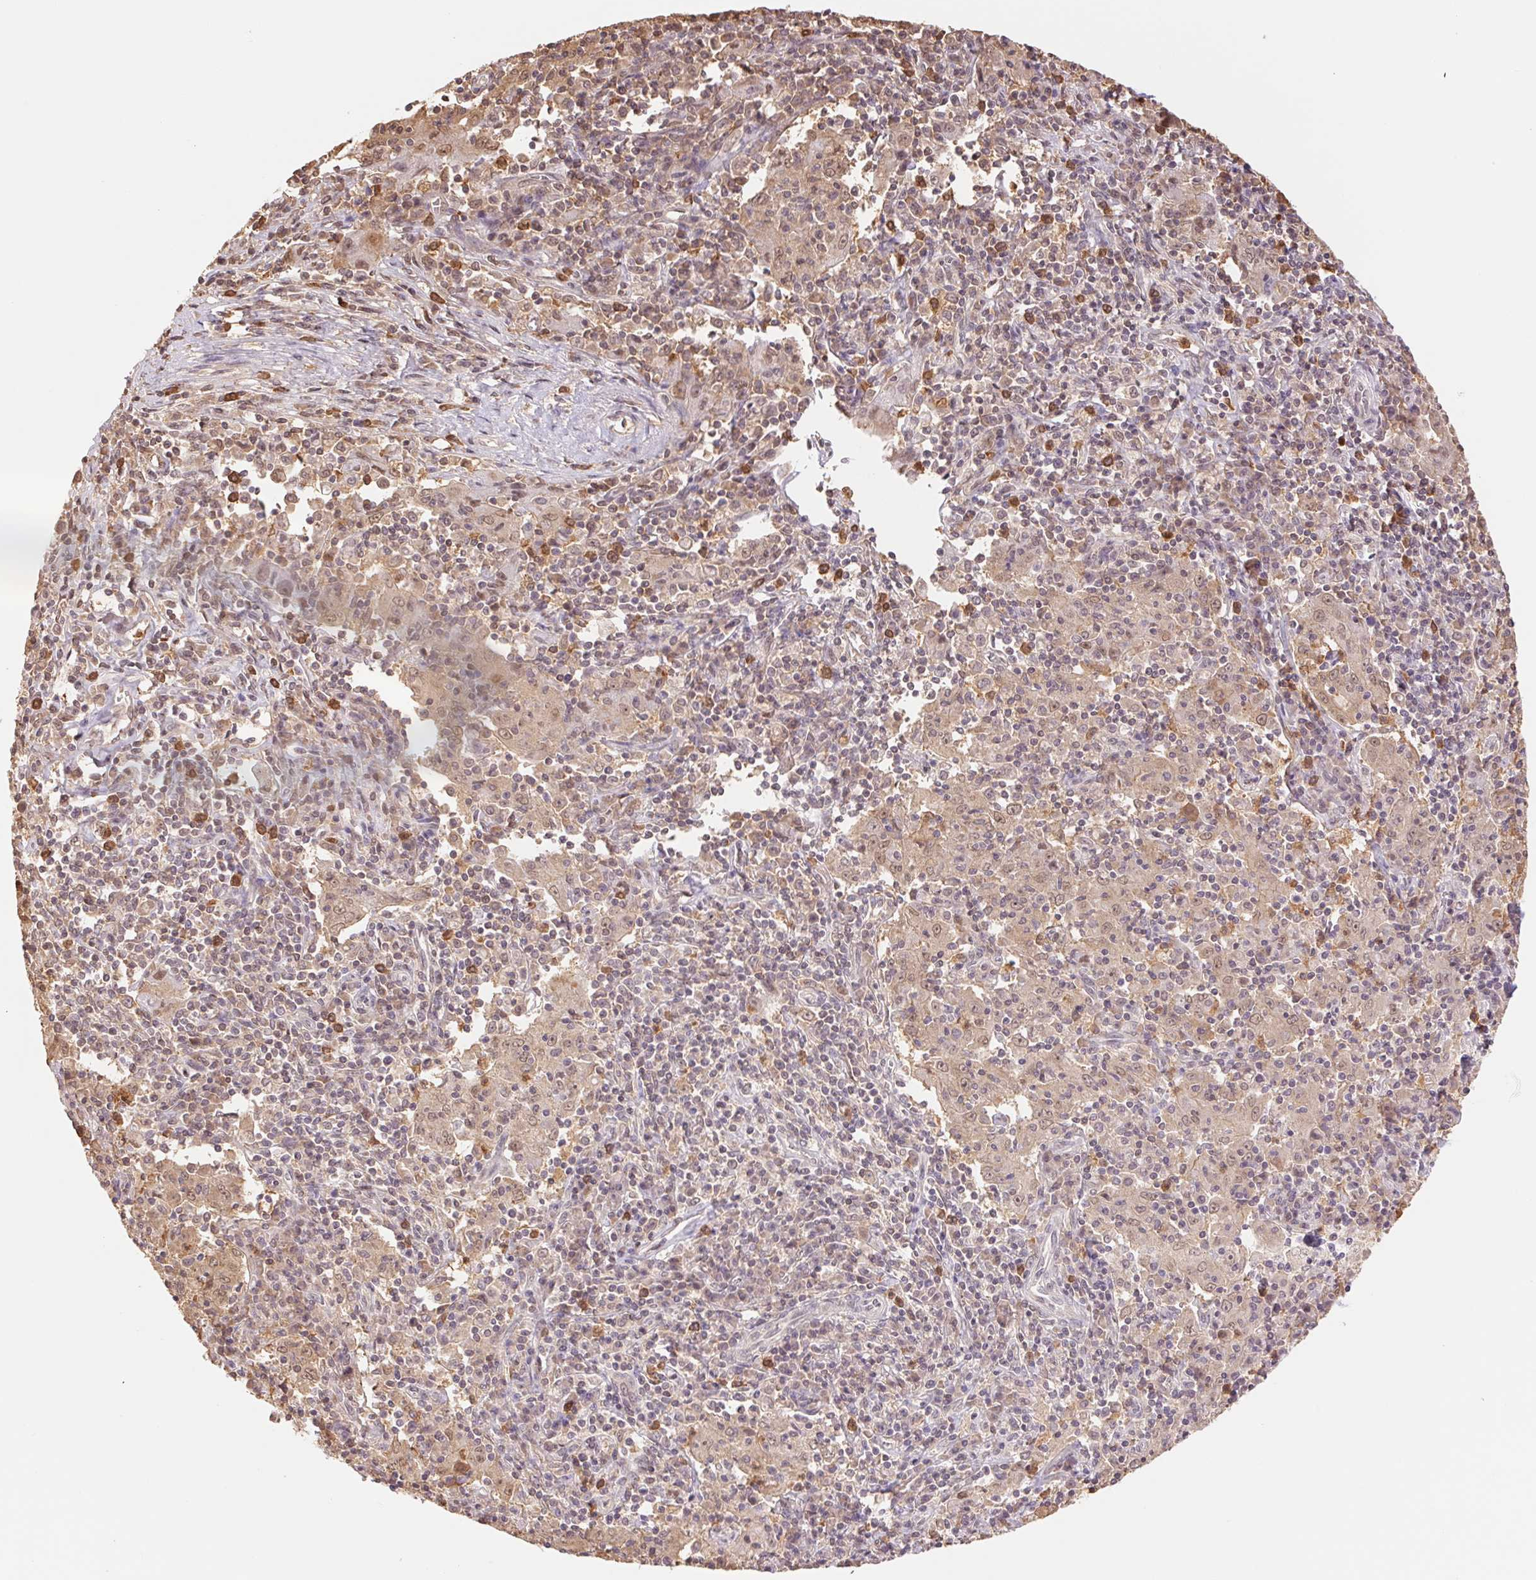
{"staining": {"intensity": "weak", "quantity": ">75%", "location": "cytoplasmic/membranous,nuclear"}, "tissue": "pancreatic cancer", "cell_type": "Tumor cells", "image_type": "cancer", "snomed": [{"axis": "morphology", "description": "Adenocarcinoma, NOS"}, {"axis": "topography", "description": "Pancreas"}], "caption": "The image displays staining of pancreatic cancer (adenocarcinoma), revealing weak cytoplasmic/membranous and nuclear protein positivity (brown color) within tumor cells.", "gene": "CDC123", "patient": {"sex": "male", "age": 63}}